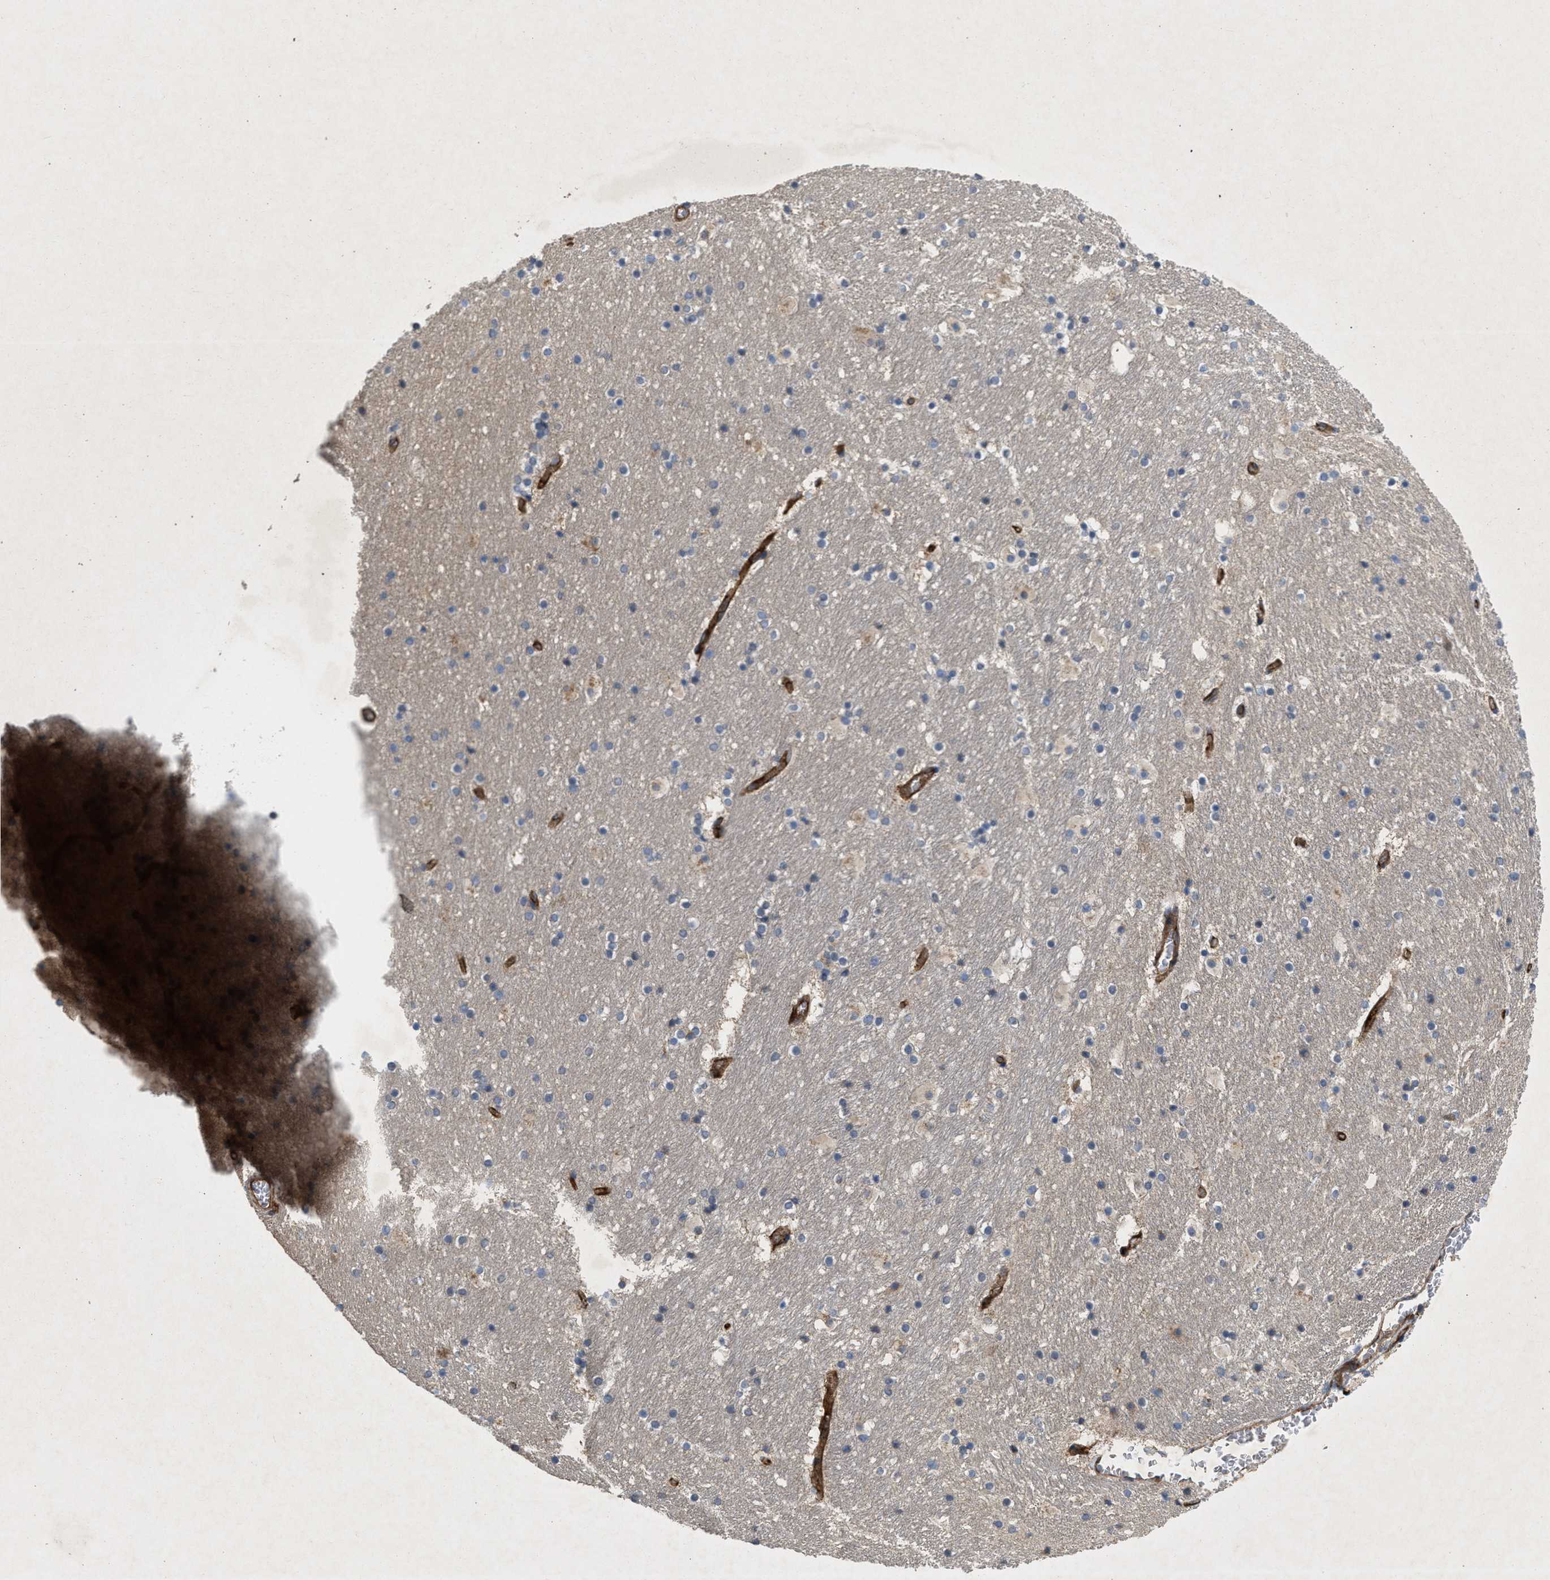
{"staining": {"intensity": "weak", "quantity": "<25%", "location": "cytoplasmic/membranous"}, "tissue": "hippocampus", "cell_type": "Glial cells", "image_type": "normal", "snomed": [{"axis": "morphology", "description": "Normal tissue, NOS"}, {"axis": "topography", "description": "Hippocampus"}], "caption": "Hippocampus stained for a protein using immunohistochemistry shows no positivity glial cells.", "gene": "HSPA12B", "patient": {"sex": "male", "age": 45}}